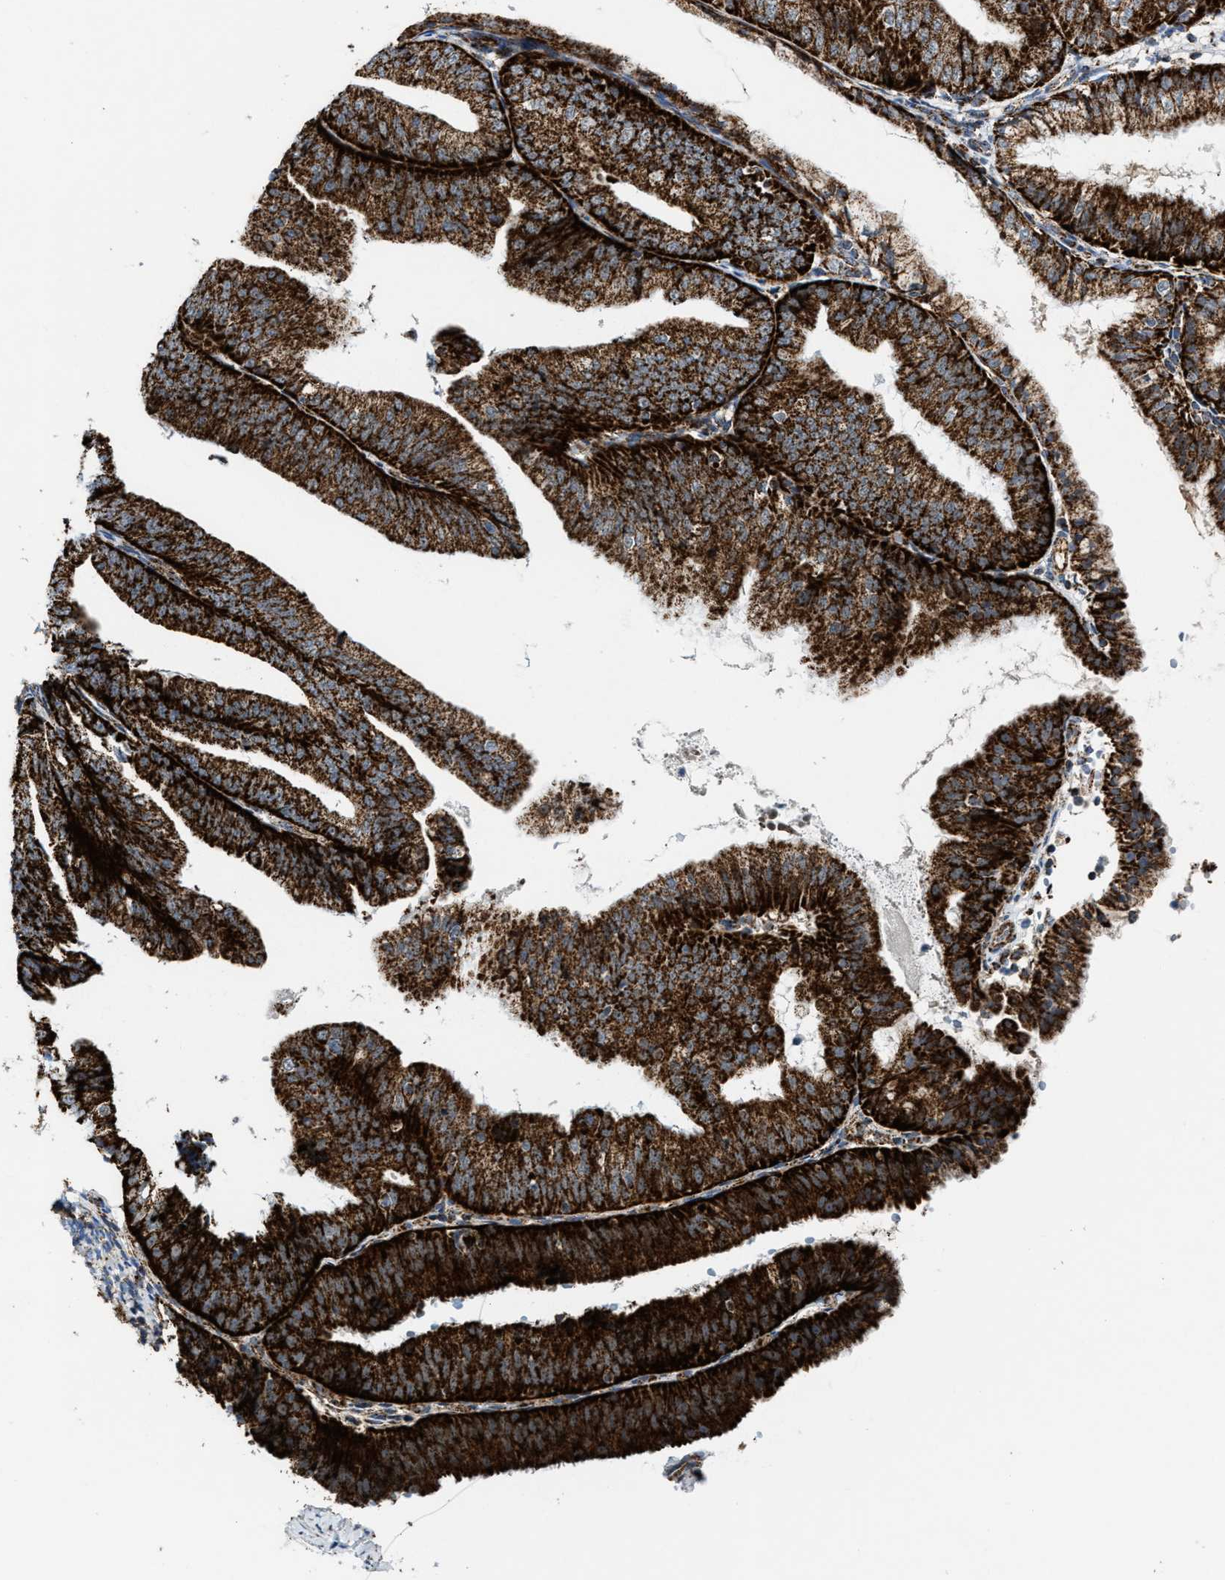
{"staining": {"intensity": "strong", "quantity": ">75%", "location": "cytoplasmic/membranous"}, "tissue": "endometrial cancer", "cell_type": "Tumor cells", "image_type": "cancer", "snomed": [{"axis": "morphology", "description": "Adenocarcinoma, NOS"}, {"axis": "topography", "description": "Endometrium"}], "caption": "Immunohistochemical staining of endometrial cancer shows high levels of strong cytoplasmic/membranous staining in about >75% of tumor cells.", "gene": "PMPCA", "patient": {"sex": "female", "age": 63}}